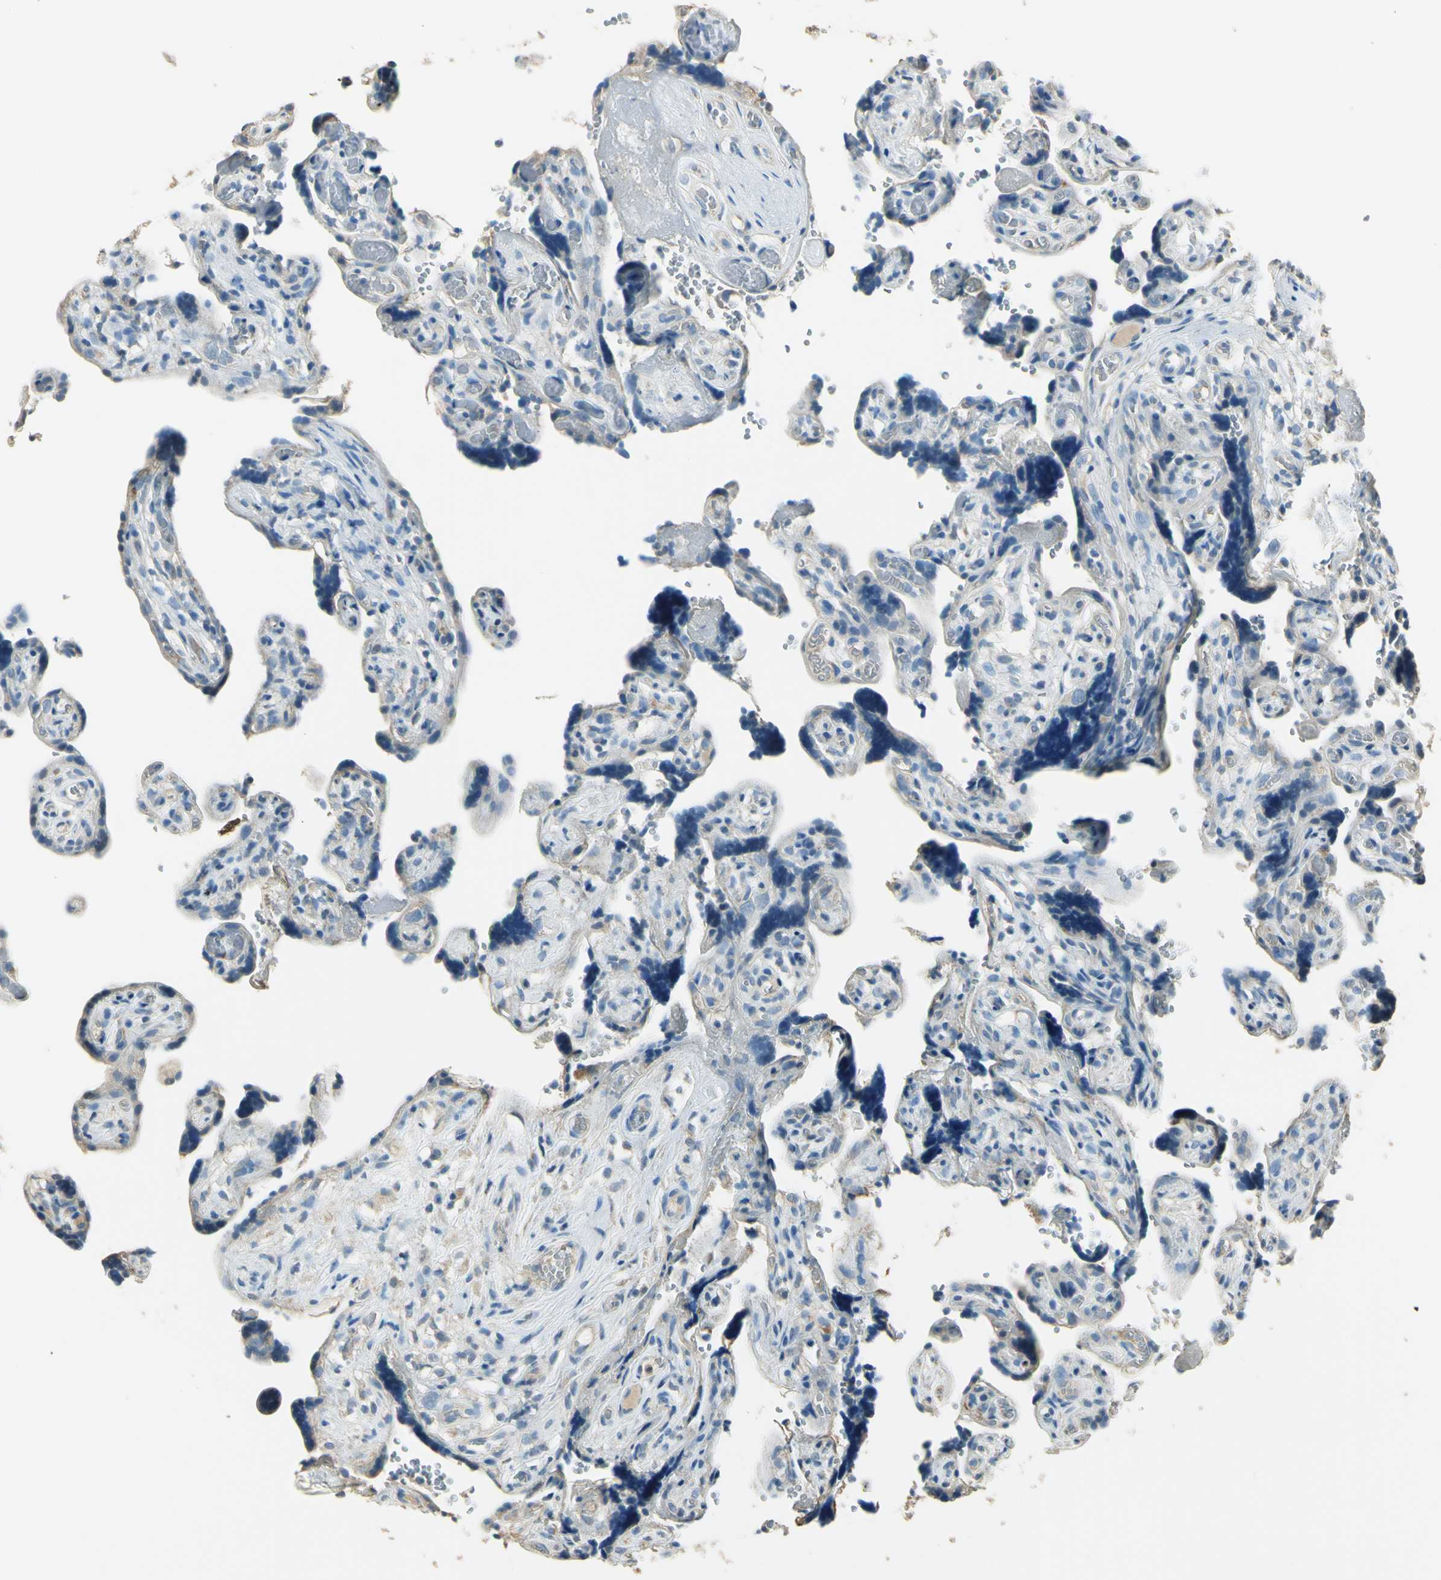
{"staining": {"intensity": "weak", "quantity": "<25%", "location": "cytoplasmic/membranous"}, "tissue": "placenta", "cell_type": "Trophoblastic cells", "image_type": "normal", "snomed": [{"axis": "morphology", "description": "Normal tissue, NOS"}, {"axis": "topography", "description": "Placenta"}], "caption": "Unremarkable placenta was stained to show a protein in brown. There is no significant staining in trophoblastic cells. (DAB (3,3'-diaminobenzidine) immunohistochemistry (IHC) visualized using brightfield microscopy, high magnification).", "gene": "UXS1", "patient": {"sex": "female", "age": 30}}